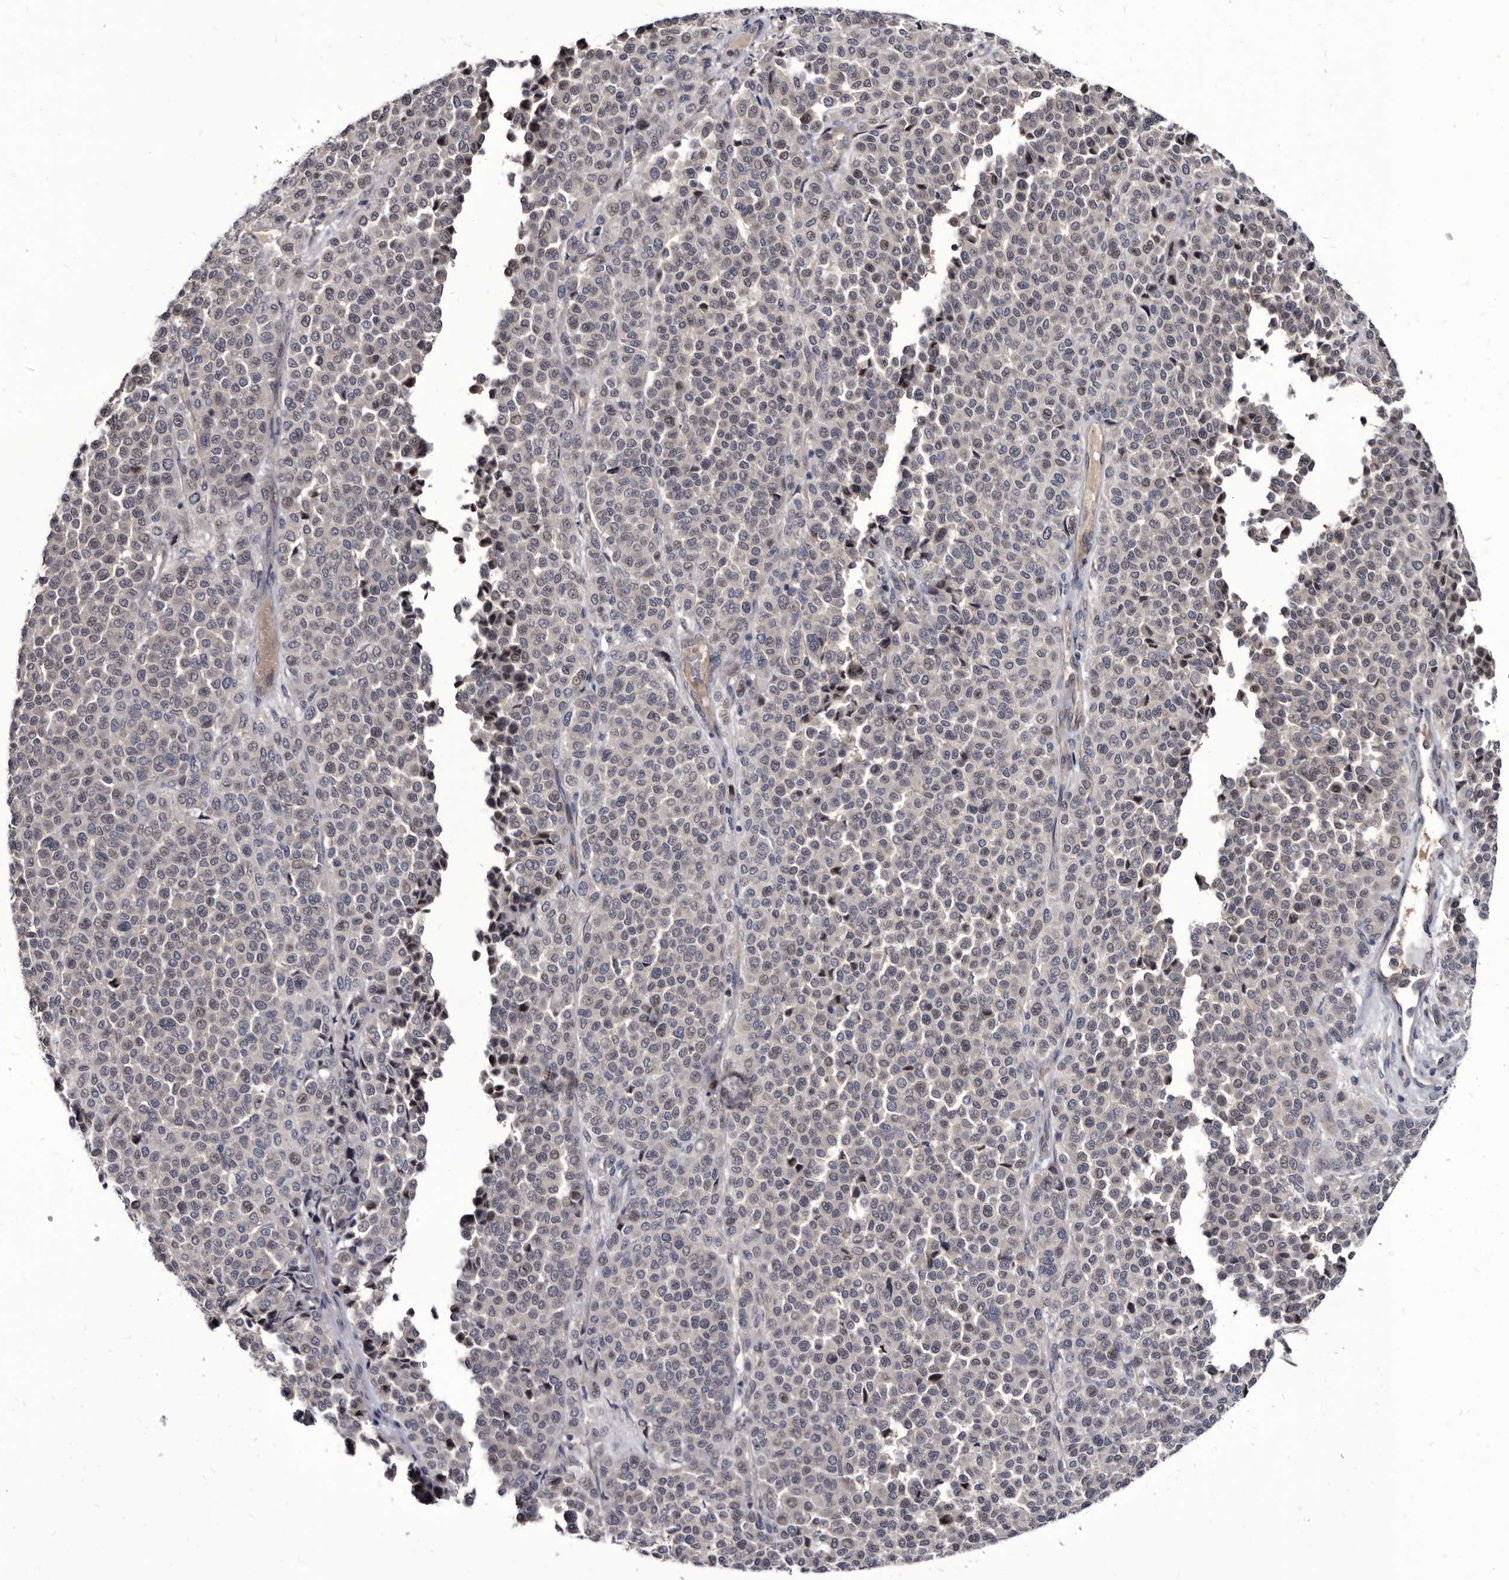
{"staining": {"intensity": "weak", "quantity": "<25%", "location": "nuclear"}, "tissue": "melanoma", "cell_type": "Tumor cells", "image_type": "cancer", "snomed": [{"axis": "morphology", "description": "Malignant melanoma, Metastatic site"}, {"axis": "topography", "description": "Pancreas"}], "caption": "Immunohistochemical staining of melanoma displays no significant expression in tumor cells.", "gene": "PROM1", "patient": {"sex": "female", "age": 30}}